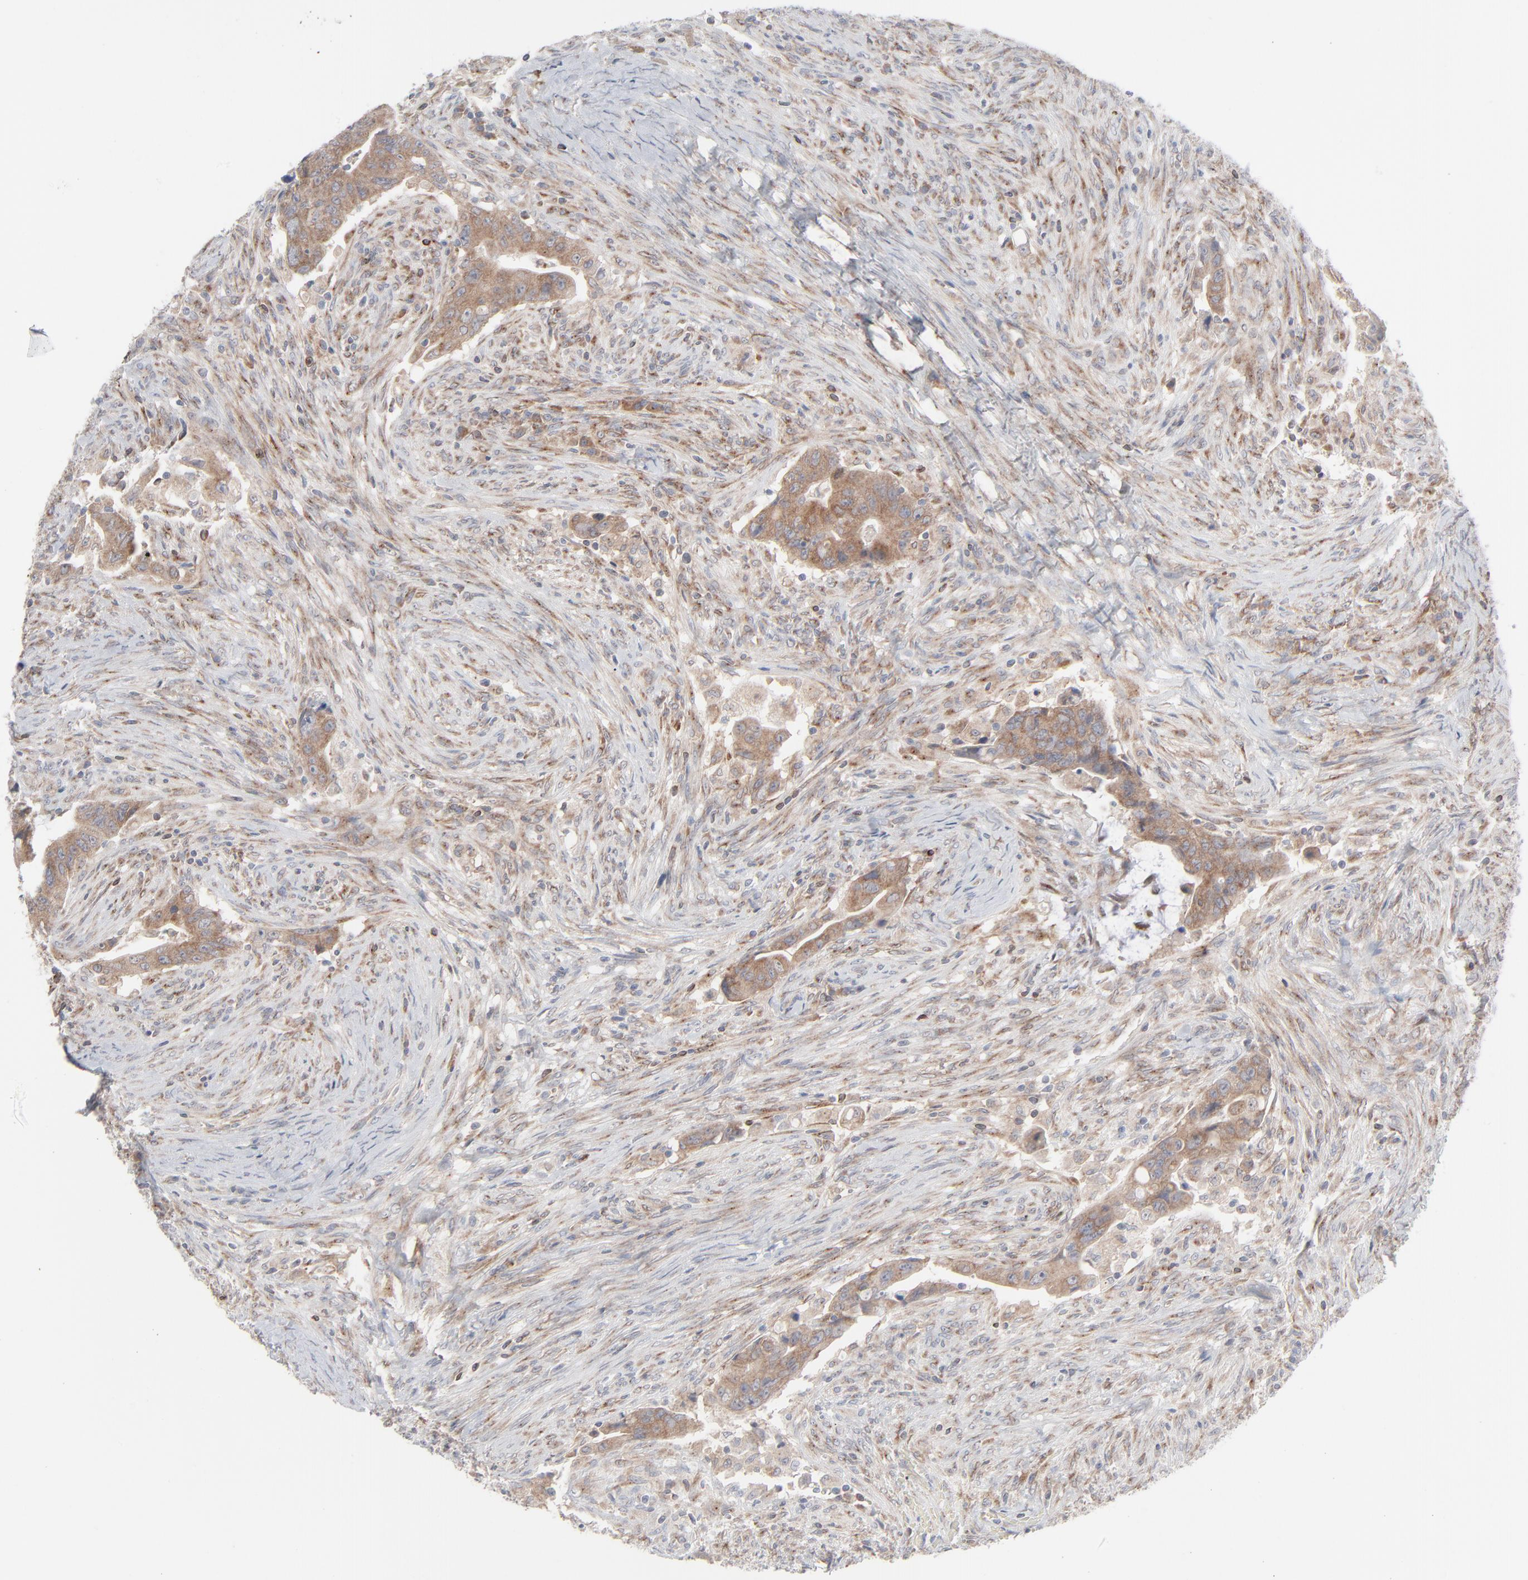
{"staining": {"intensity": "moderate", "quantity": ">75%", "location": "cytoplasmic/membranous"}, "tissue": "colorectal cancer", "cell_type": "Tumor cells", "image_type": "cancer", "snomed": [{"axis": "morphology", "description": "Adenocarcinoma, NOS"}, {"axis": "topography", "description": "Rectum"}], "caption": "Brown immunohistochemical staining in human colorectal adenocarcinoma demonstrates moderate cytoplasmic/membranous expression in approximately >75% of tumor cells.", "gene": "KDSR", "patient": {"sex": "female", "age": 71}}